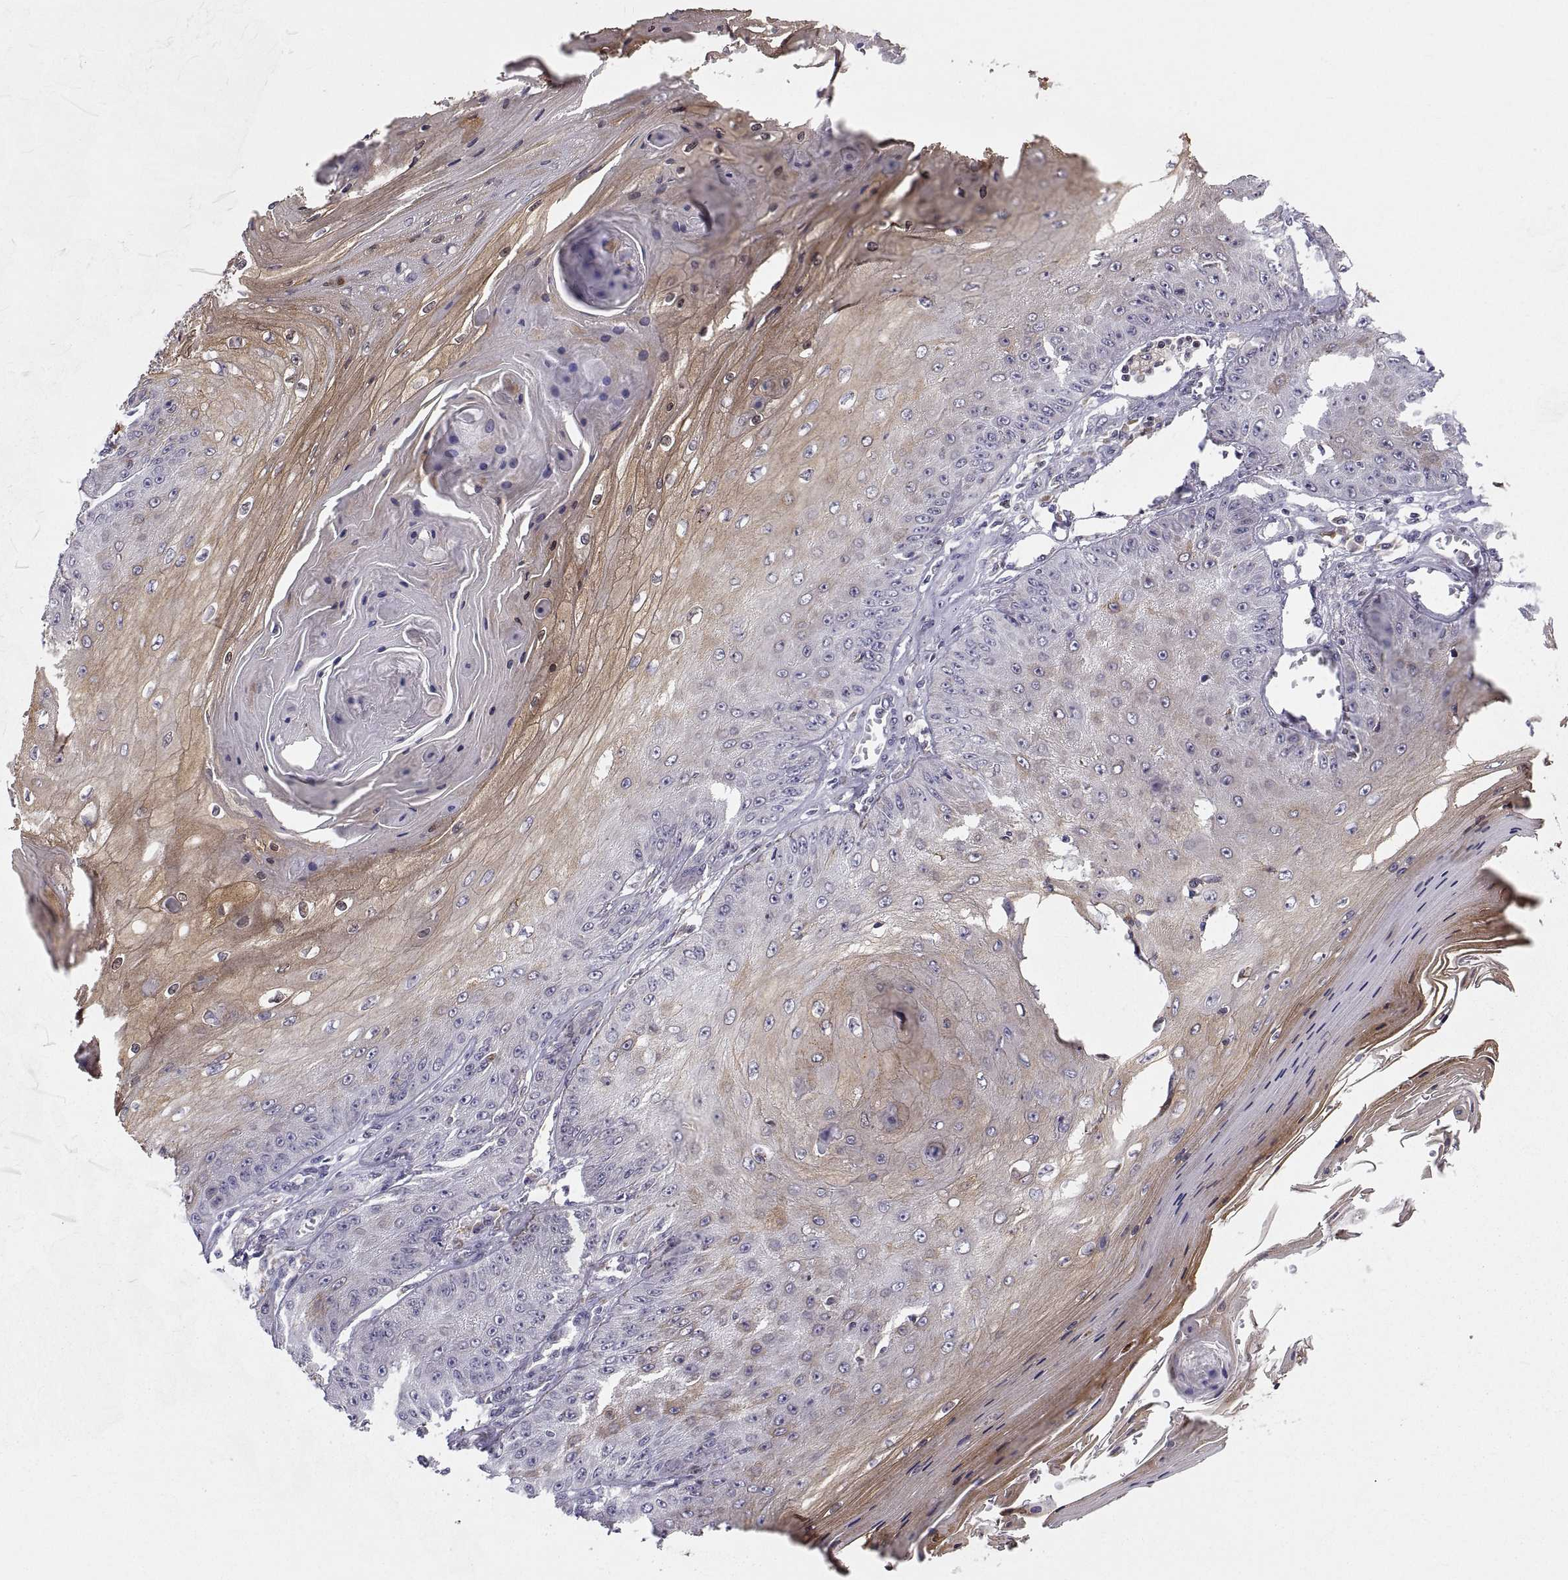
{"staining": {"intensity": "moderate", "quantity": "25%-75%", "location": "cytoplasmic/membranous"}, "tissue": "skin cancer", "cell_type": "Tumor cells", "image_type": "cancer", "snomed": [{"axis": "morphology", "description": "Squamous cell carcinoma, NOS"}, {"axis": "topography", "description": "Skin"}], "caption": "Brown immunohistochemical staining in human skin squamous cell carcinoma demonstrates moderate cytoplasmic/membranous staining in about 25%-75% of tumor cells.", "gene": "ERO1A", "patient": {"sex": "male", "age": 70}}